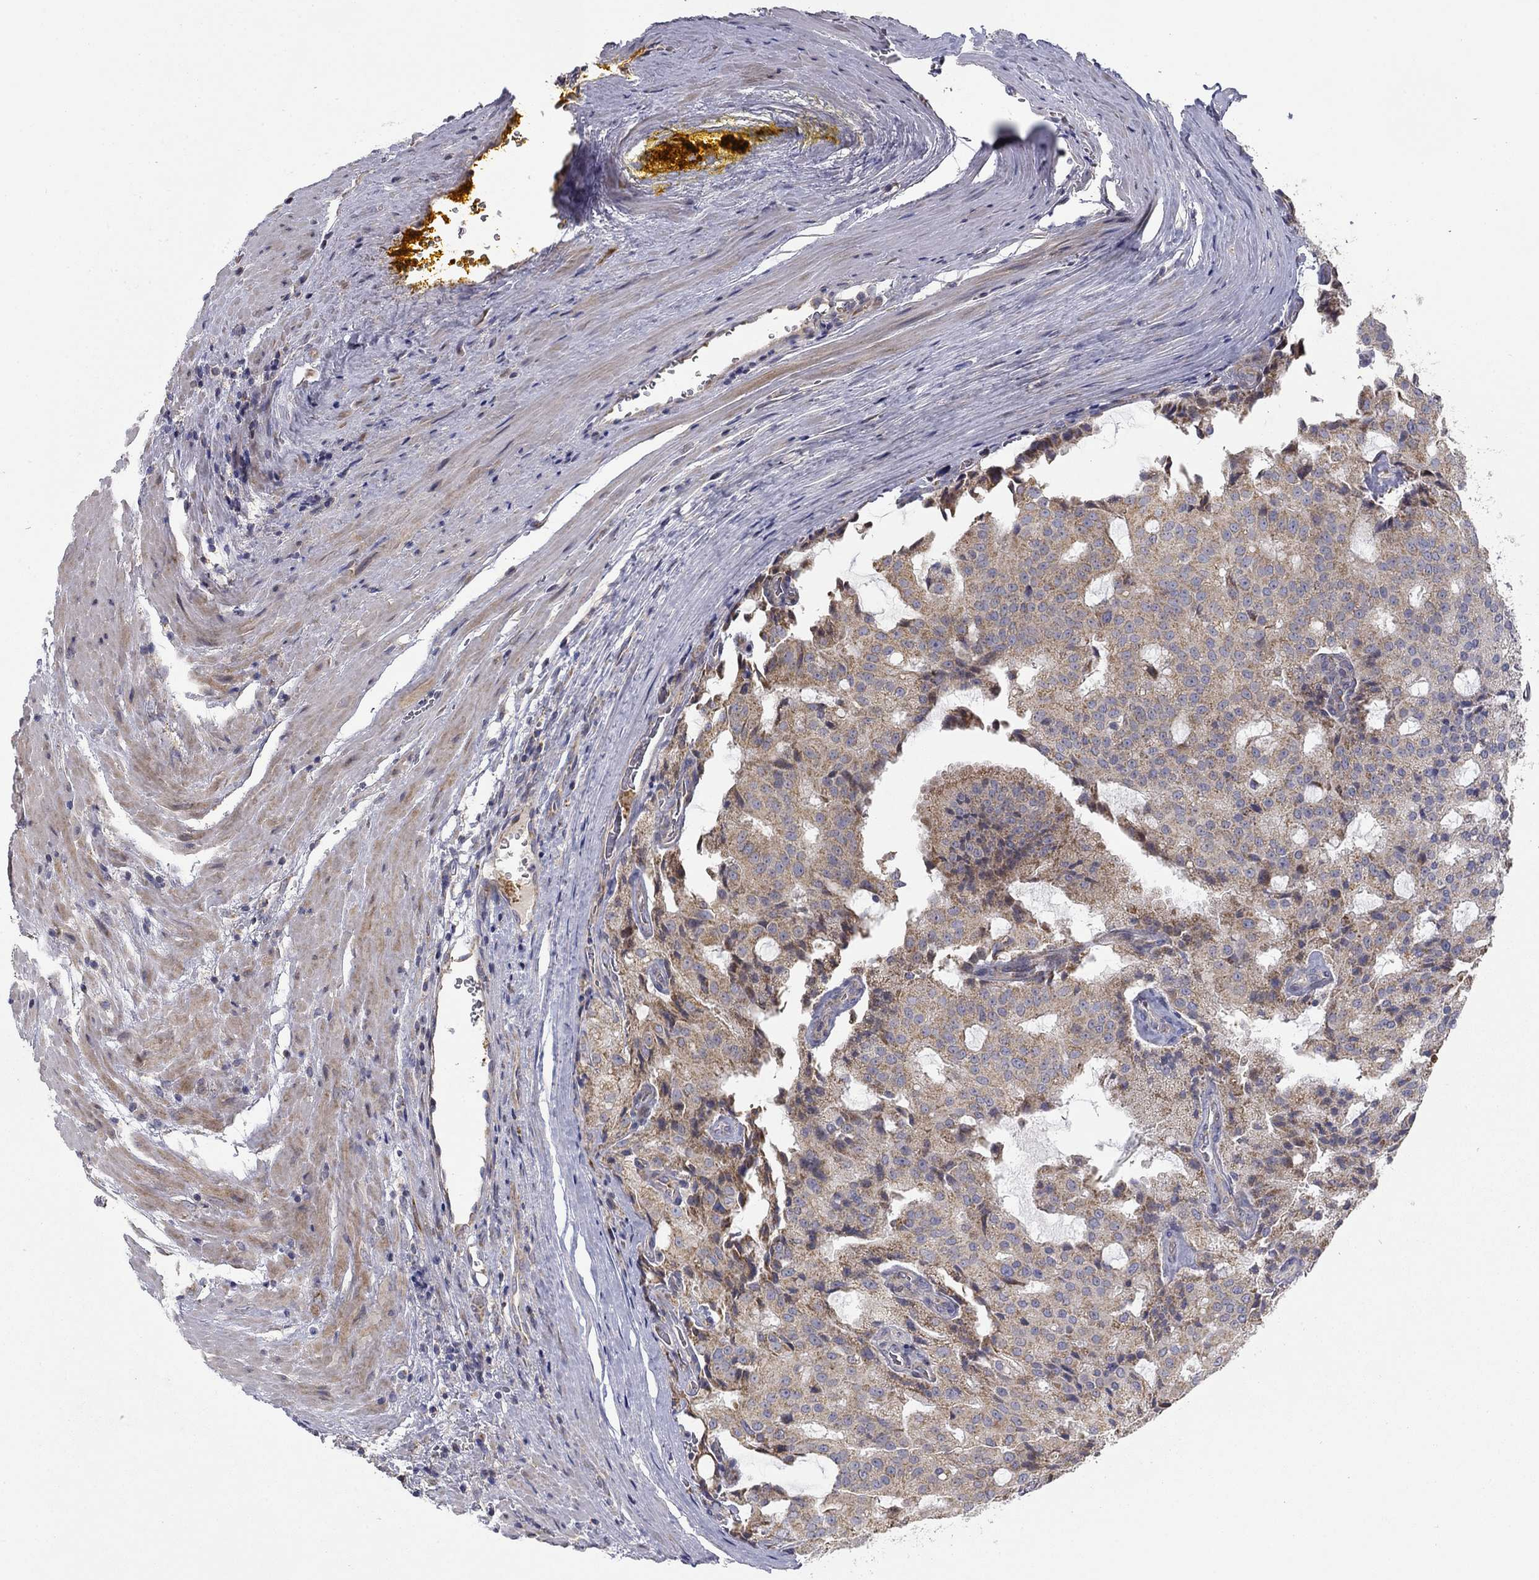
{"staining": {"intensity": "weak", "quantity": "25%-75%", "location": "cytoplasmic/membranous"}, "tissue": "prostate cancer", "cell_type": "Tumor cells", "image_type": "cancer", "snomed": [{"axis": "morphology", "description": "Adenocarcinoma, NOS"}, {"axis": "topography", "description": "Prostate and seminal vesicle, NOS"}, {"axis": "topography", "description": "Prostate"}], "caption": "IHC image of neoplastic tissue: human prostate cancer stained using immunohistochemistry (IHC) demonstrates low levels of weak protein expression localized specifically in the cytoplasmic/membranous of tumor cells, appearing as a cytoplasmic/membranous brown color.", "gene": "MMAA", "patient": {"sex": "male", "age": 67}}